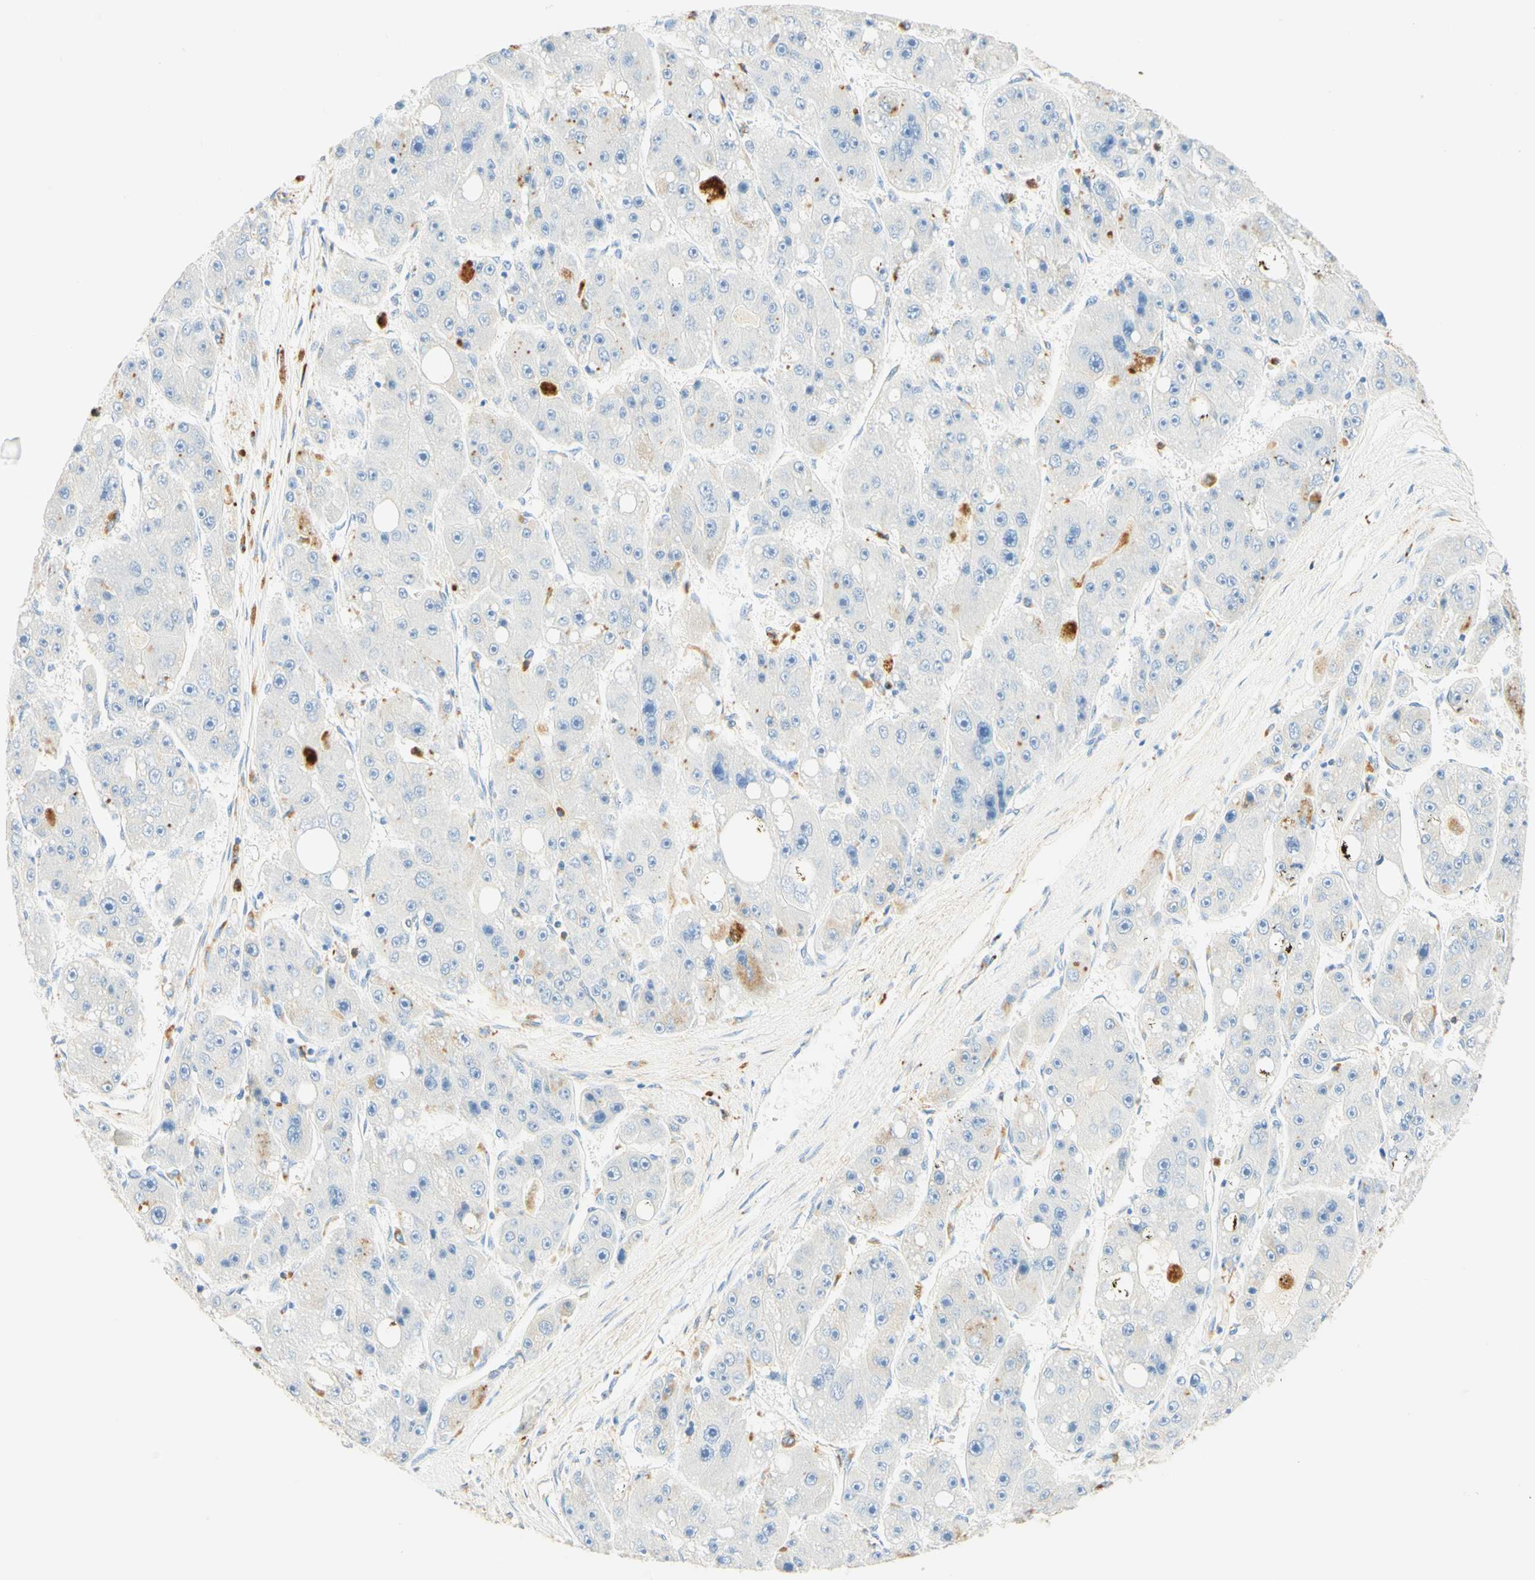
{"staining": {"intensity": "negative", "quantity": "none", "location": "none"}, "tissue": "liver cancer", "cell_type": "Tumor cells", "image_type": "cancer", "snomed": [{"axis": "morphology", "description": "Carcinoma, Hepatocellular, NOS"}, {"axis": "topography", "description": "Liver"}], "caption": "The IHC photomicrograph has no significant positivity in tumor cells of liver cancer tissue.", "gene": "CD63", "patient": {"sex": "female", "age": 61}}